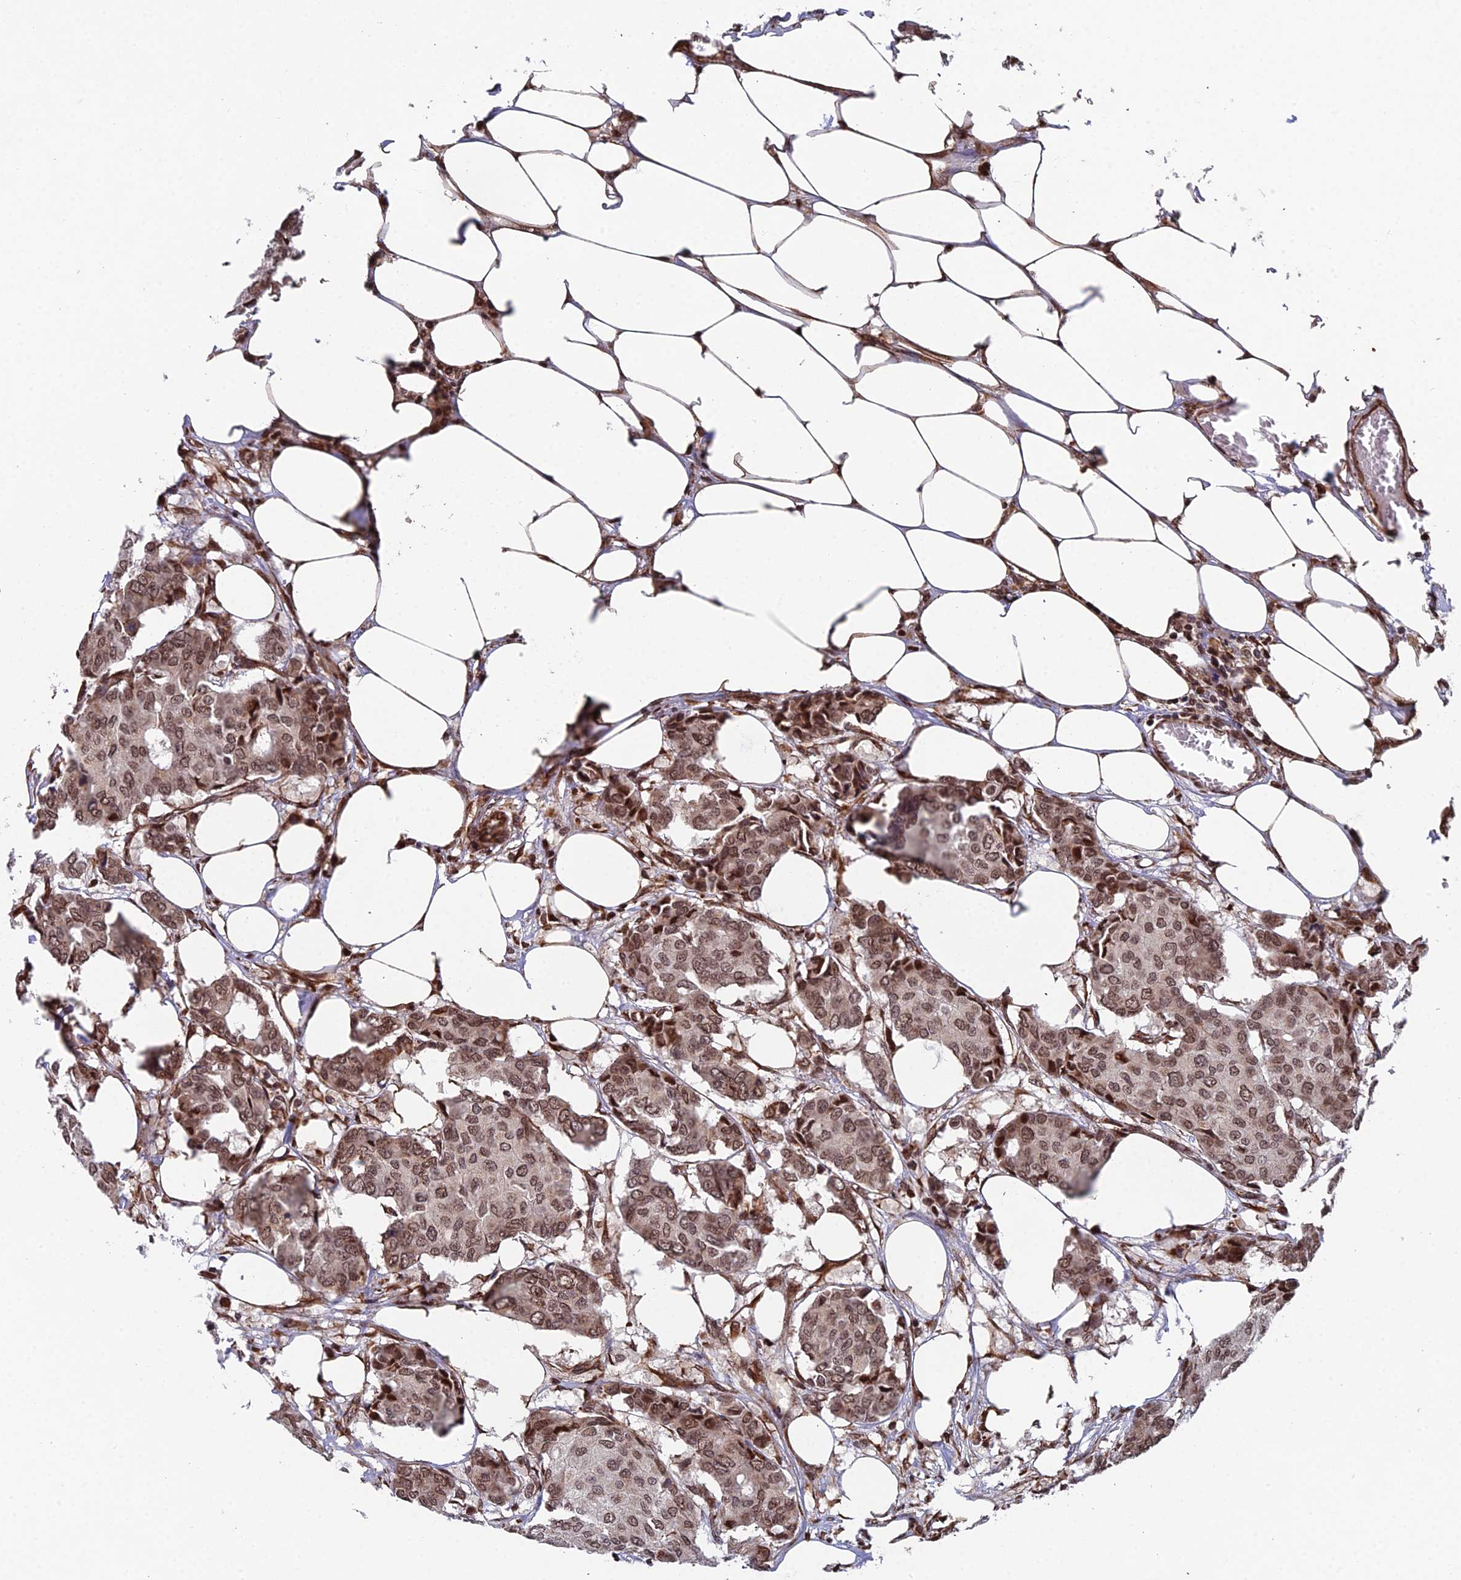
{"staining": {"intensity": "moderate", "quantity": "25%-75%", "location": "nuclear"}, "tissue": "breast cancer", "cell_type": "Tumor cells", "image_type": "cancer", "snomed": [{"axis": "morphology", "description": "Duct carcinoma"}, {"axis": "topography", "description": "Breast"}], "caption": "Breast intraductal carcinoma stained with immunohistochemistry (IHC) reveals moderate nuclear positivity in about 25%-75% of tumor cells.", "gene": "XKR9", "patient": {"sex": "female", "age": 75}}